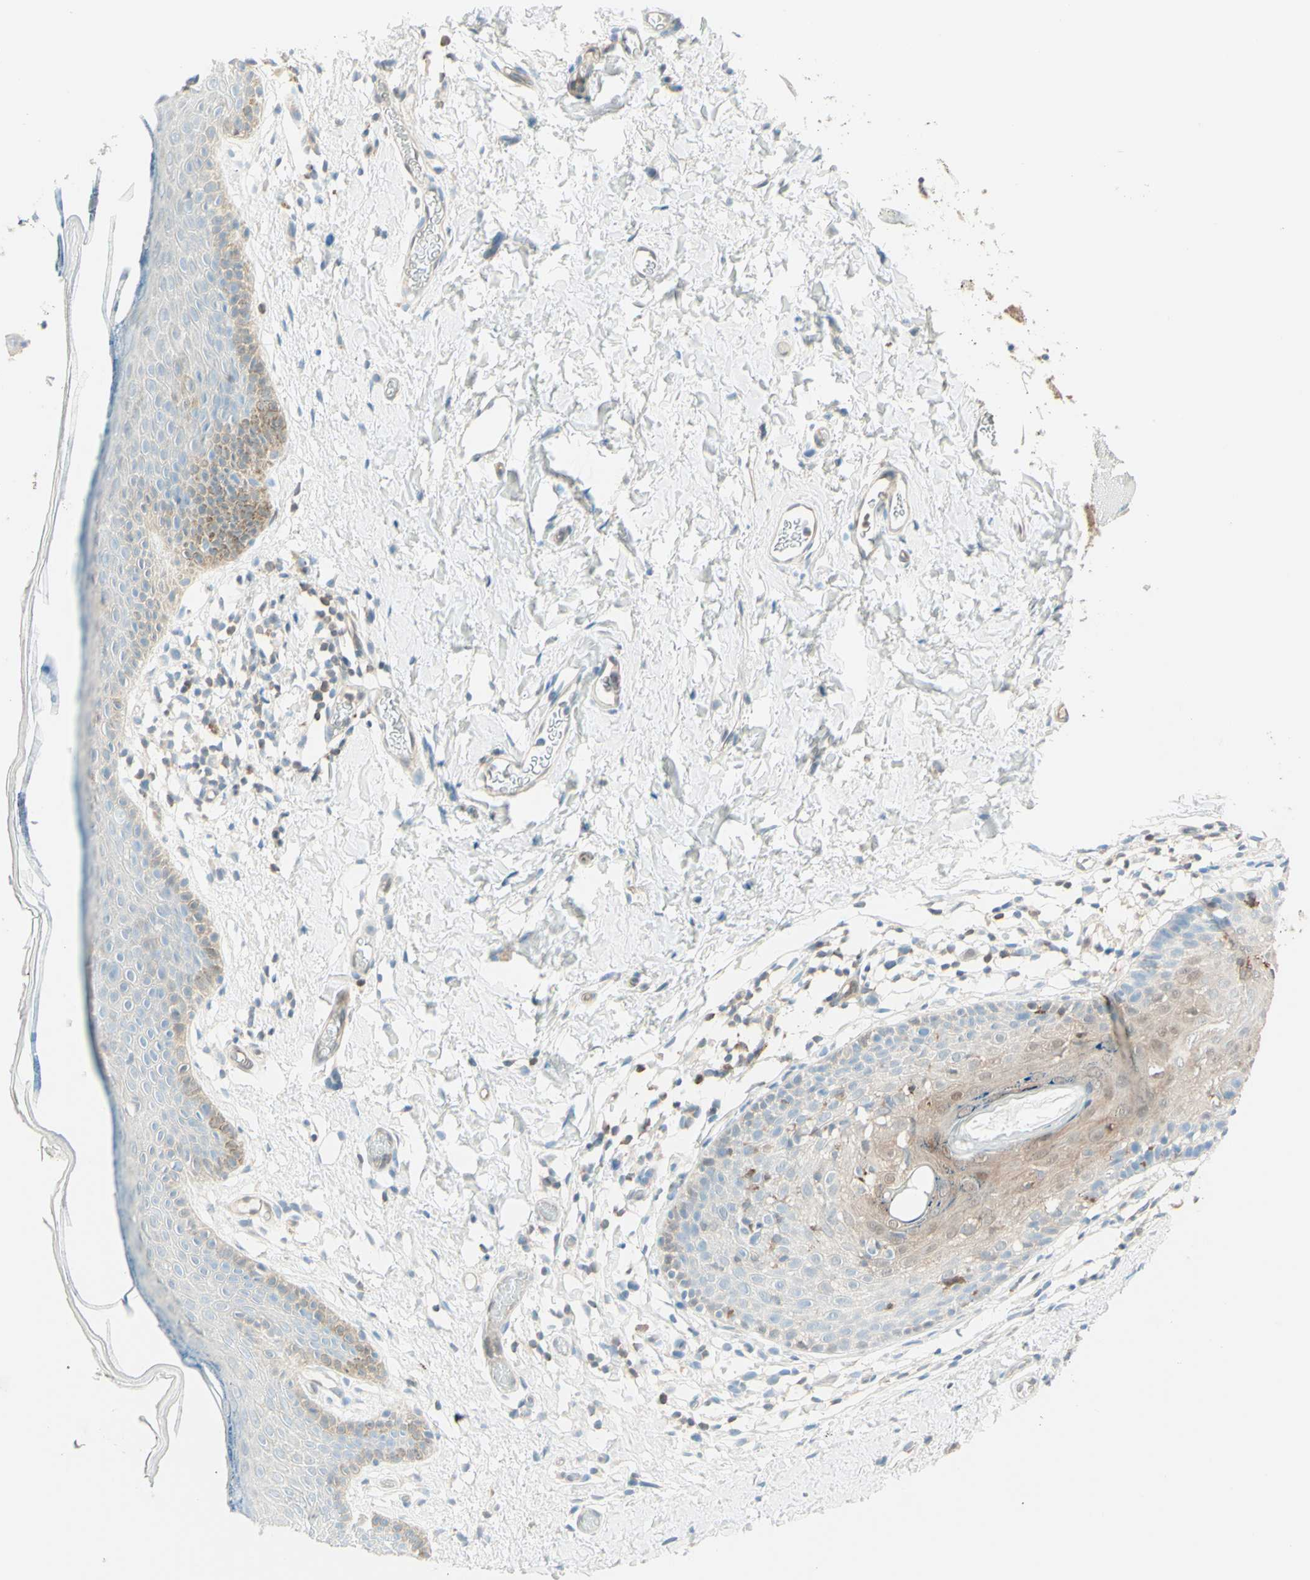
{"staining": {"intensity": "weak", "quantity": "<25%", "location": "cytoplasmic/membranous"}, "tissue": "skin", "cell_type": "Epidermal cells", "image_type": "normal", "snomed": [{"axis": "morphology", "description": "Normal tissue, NOS"}, {"axis": "topography", "description": "Adipose tissue"}, {"axis": "topography", "description": "Vascular tissue"}, {"axis": "topography", "description": "Anal"}, {"axis": "topography", "description": "Peripheral nerve tissue"}], "caption": "Epidermal cells are negative for brown protein staining in normal skin. (DAB immunohistochemistry (IHC) visualized using brightfield microscopy, high magnification).", "gene": "UPK3B", "patient": {"sex": "female", "age": 54}}